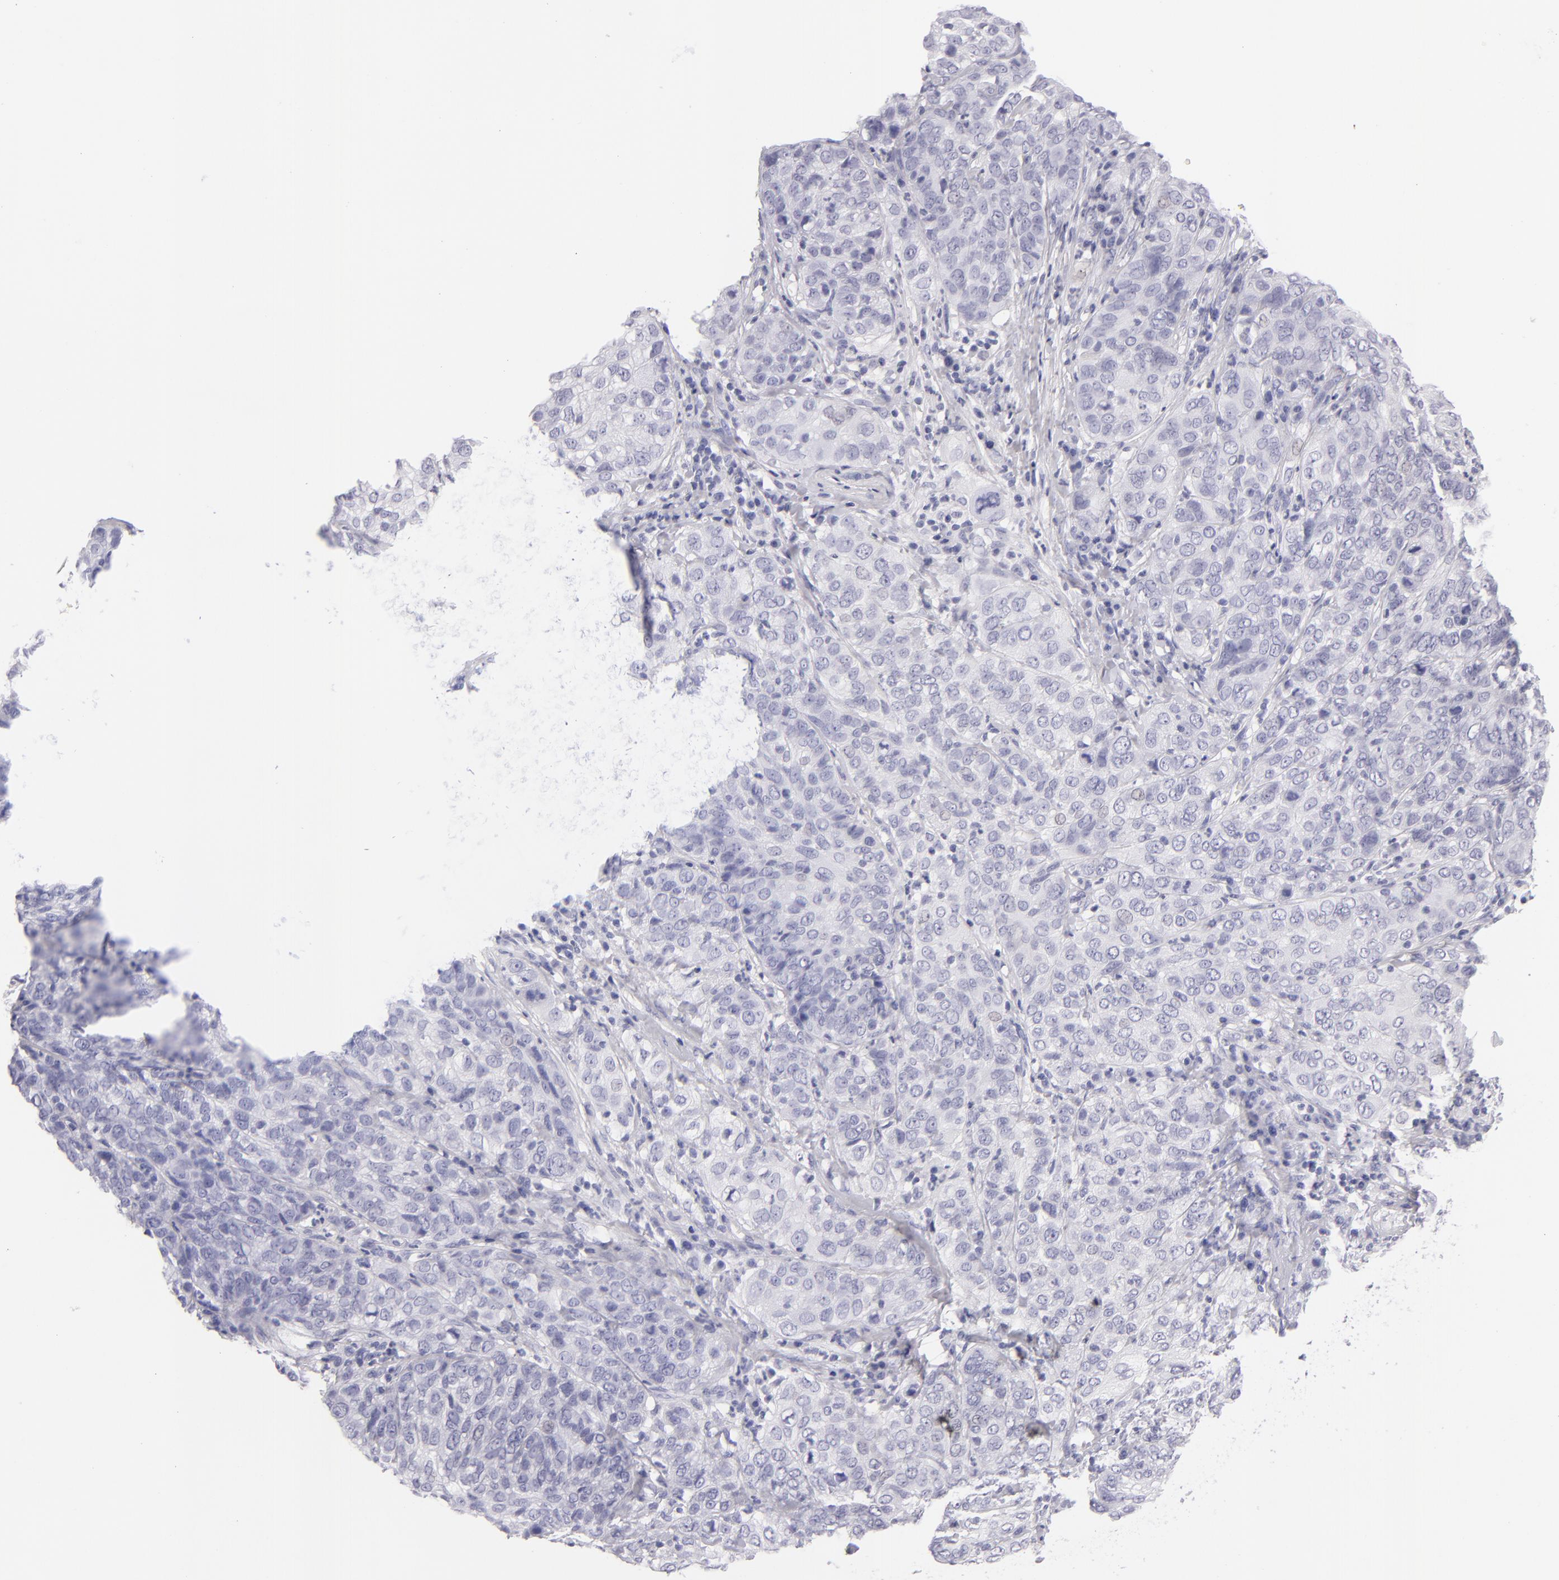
{"staining": {"intensity": "negative", "quantity": "none", "location": "none"}, "tissue": "cervical cancer", "cell_type": "Tumor cells", "image_type": "cancer", "snomed": [{"axis": "morphology", "description": "Squamous cell carcinoma, NOS"}, {"axis": "topography", "description": "Cervix"}], "caption": "An immunohistochemistry micrograph of cervical cancer (squamous cell carcinoma) is shown. There is no staining in tumor cells of cervical cancer (squamous cell carcinoma).", "gene": "VIL1", "patient": {"sex": "female", "age": 38}}